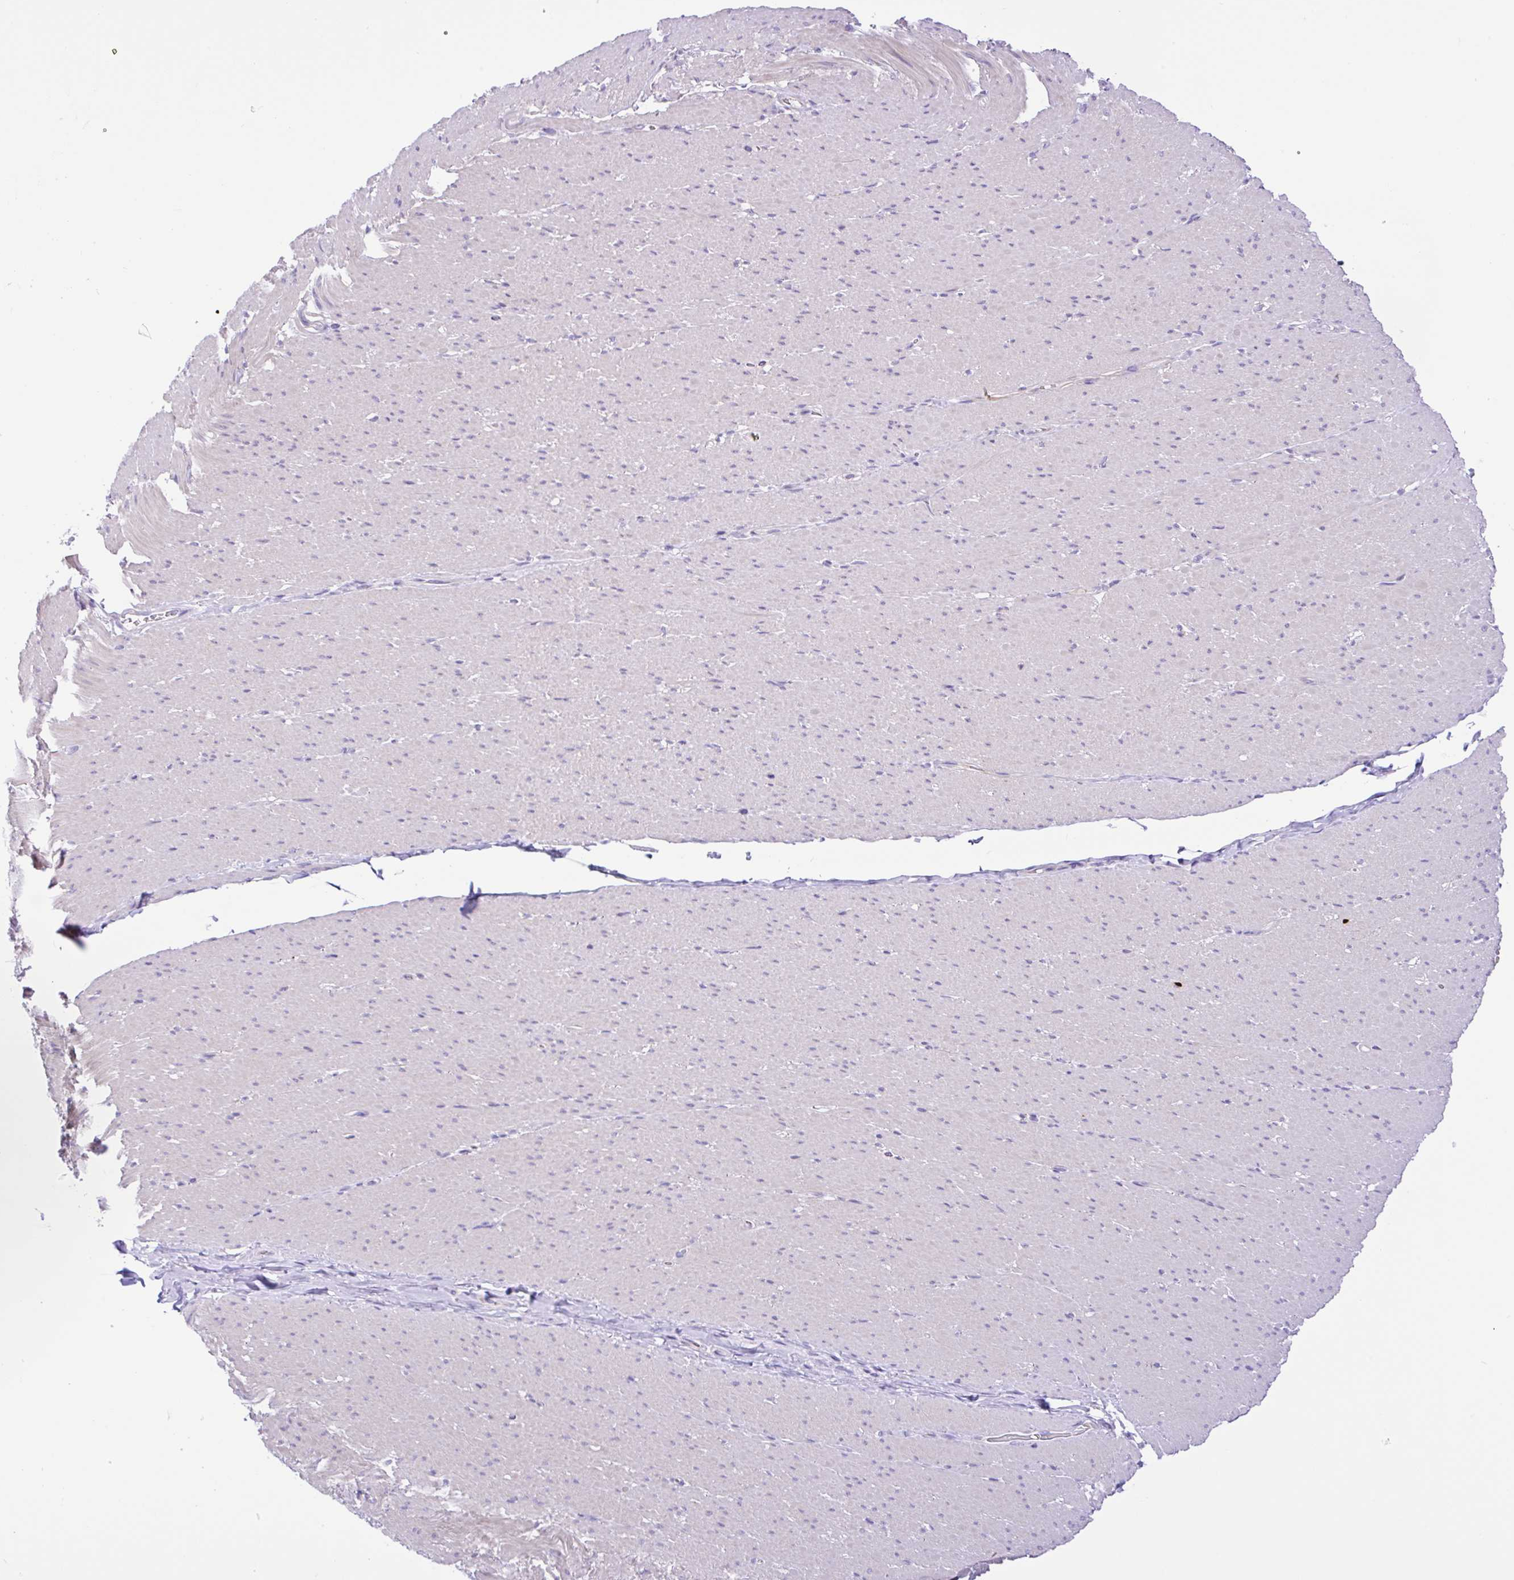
{"staining": {"intensity": "negative", "quantity": "none", "location": "none"}, "tissue": "smooth muscle", "cell_type": "Smooth muscle cells", "image_type": "normal", "snomed": [{"axis": "morphology", "description": "Normal tissue, NOS"}, {"axis": "topography", "description": "Smooth muscle"}, {"axis": "topography", "description": "Rectum"}], "caption": "This is a photomicrograph of immunohistochemistry staining of unremarkable smooth muscle, which shows no staining in smooth muscle cells.", "gene": "ANO4", "patient": {"sex": "male", "age": 53}}